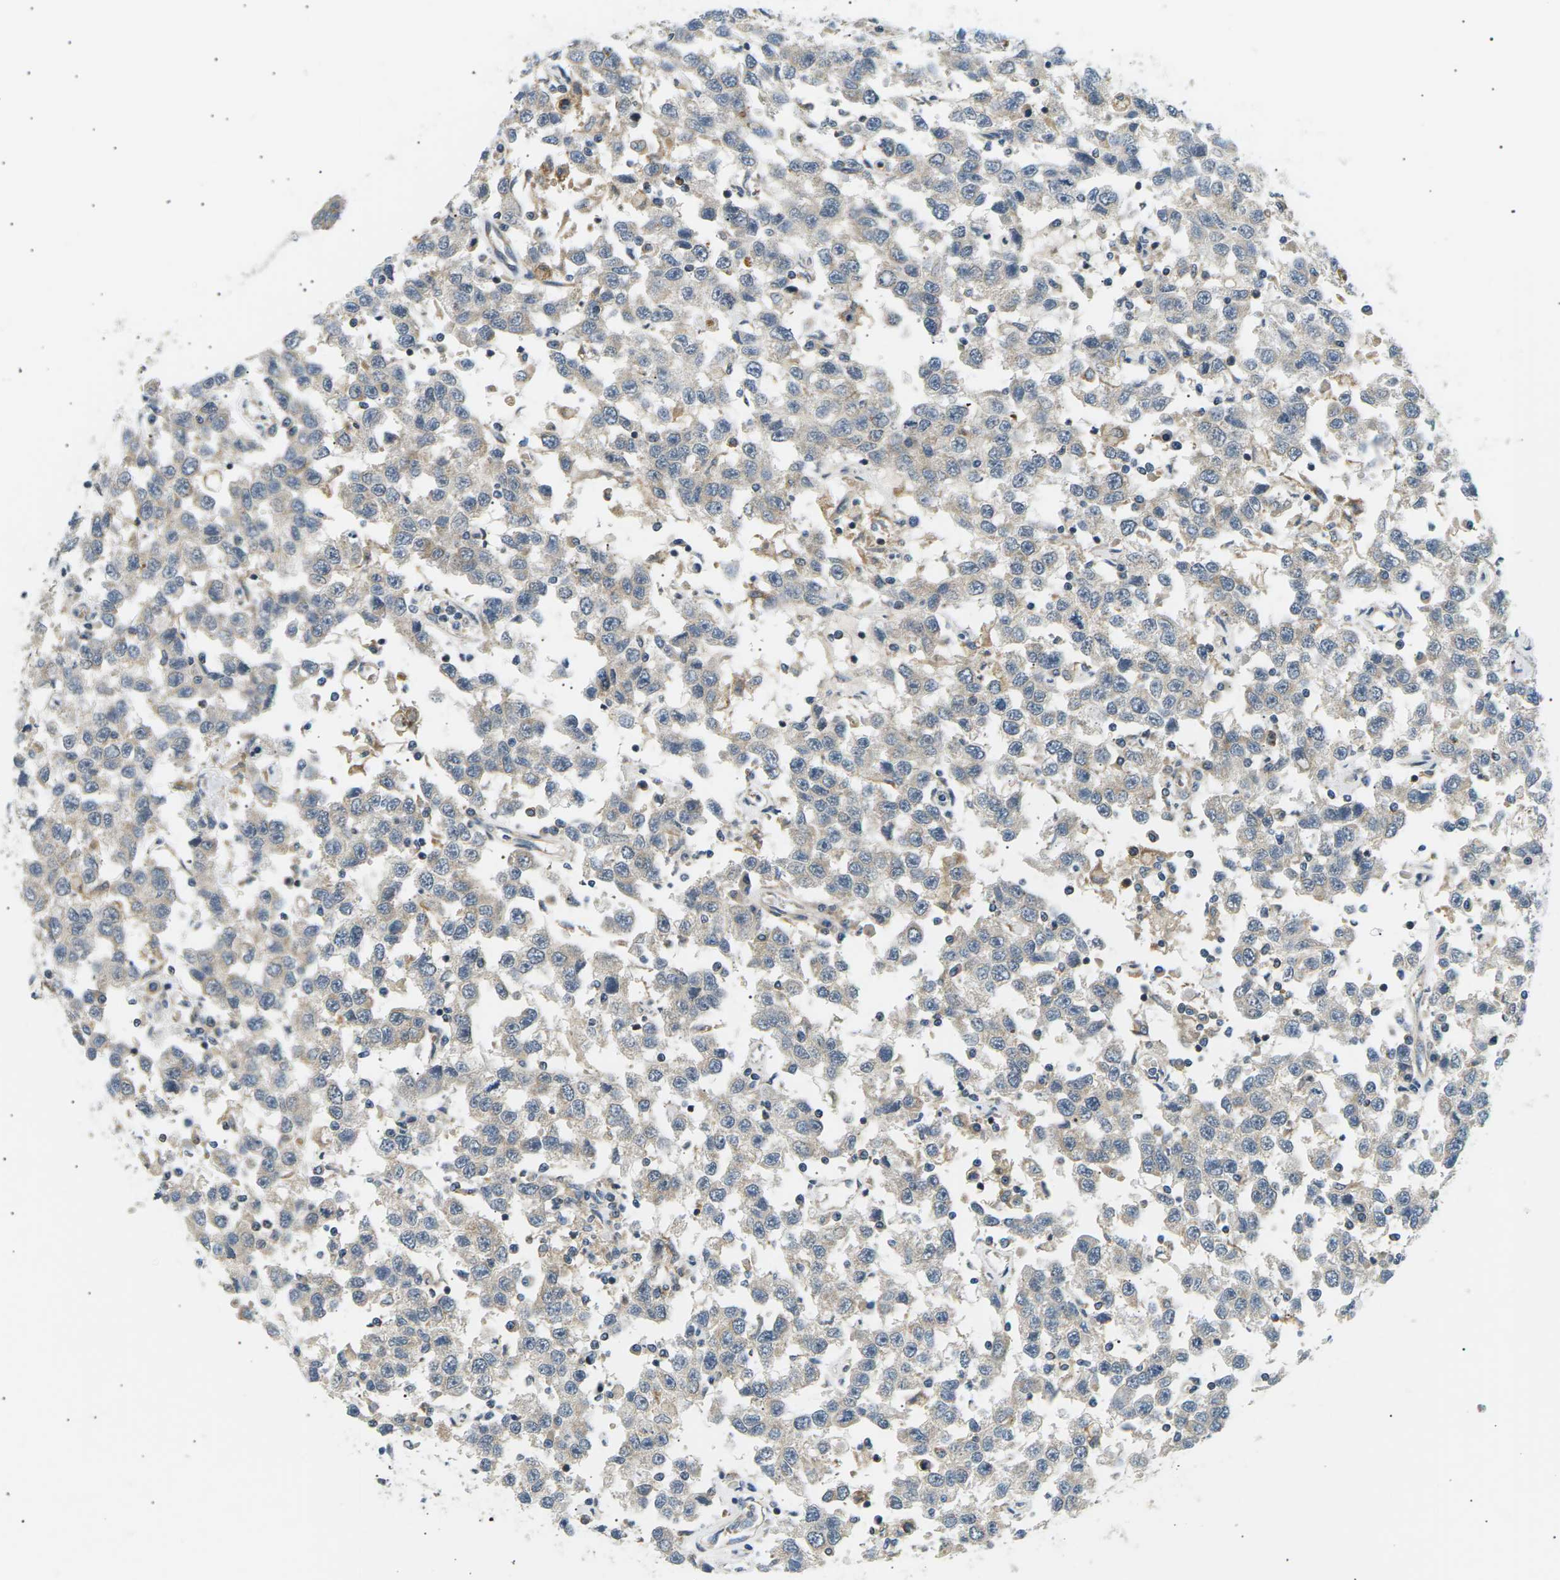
{"staining": {"intensity": "negative", "quantity": "none", "location": "none"}, "tissue": "testis cancer", "cell_type": "Tumor cells", "image_type": "cancer", "snomed": [{"axis": "morphology", "description": "Seminoma, NOS"}, {"axis": "topography", "description": "Testis"}], "caption": "This is an immunohistochemistry image of seminoma (testis). There is no expression in tumor cells.", "gene": "TBC1D8", "patient": {"sex": "male", "age": 41}}